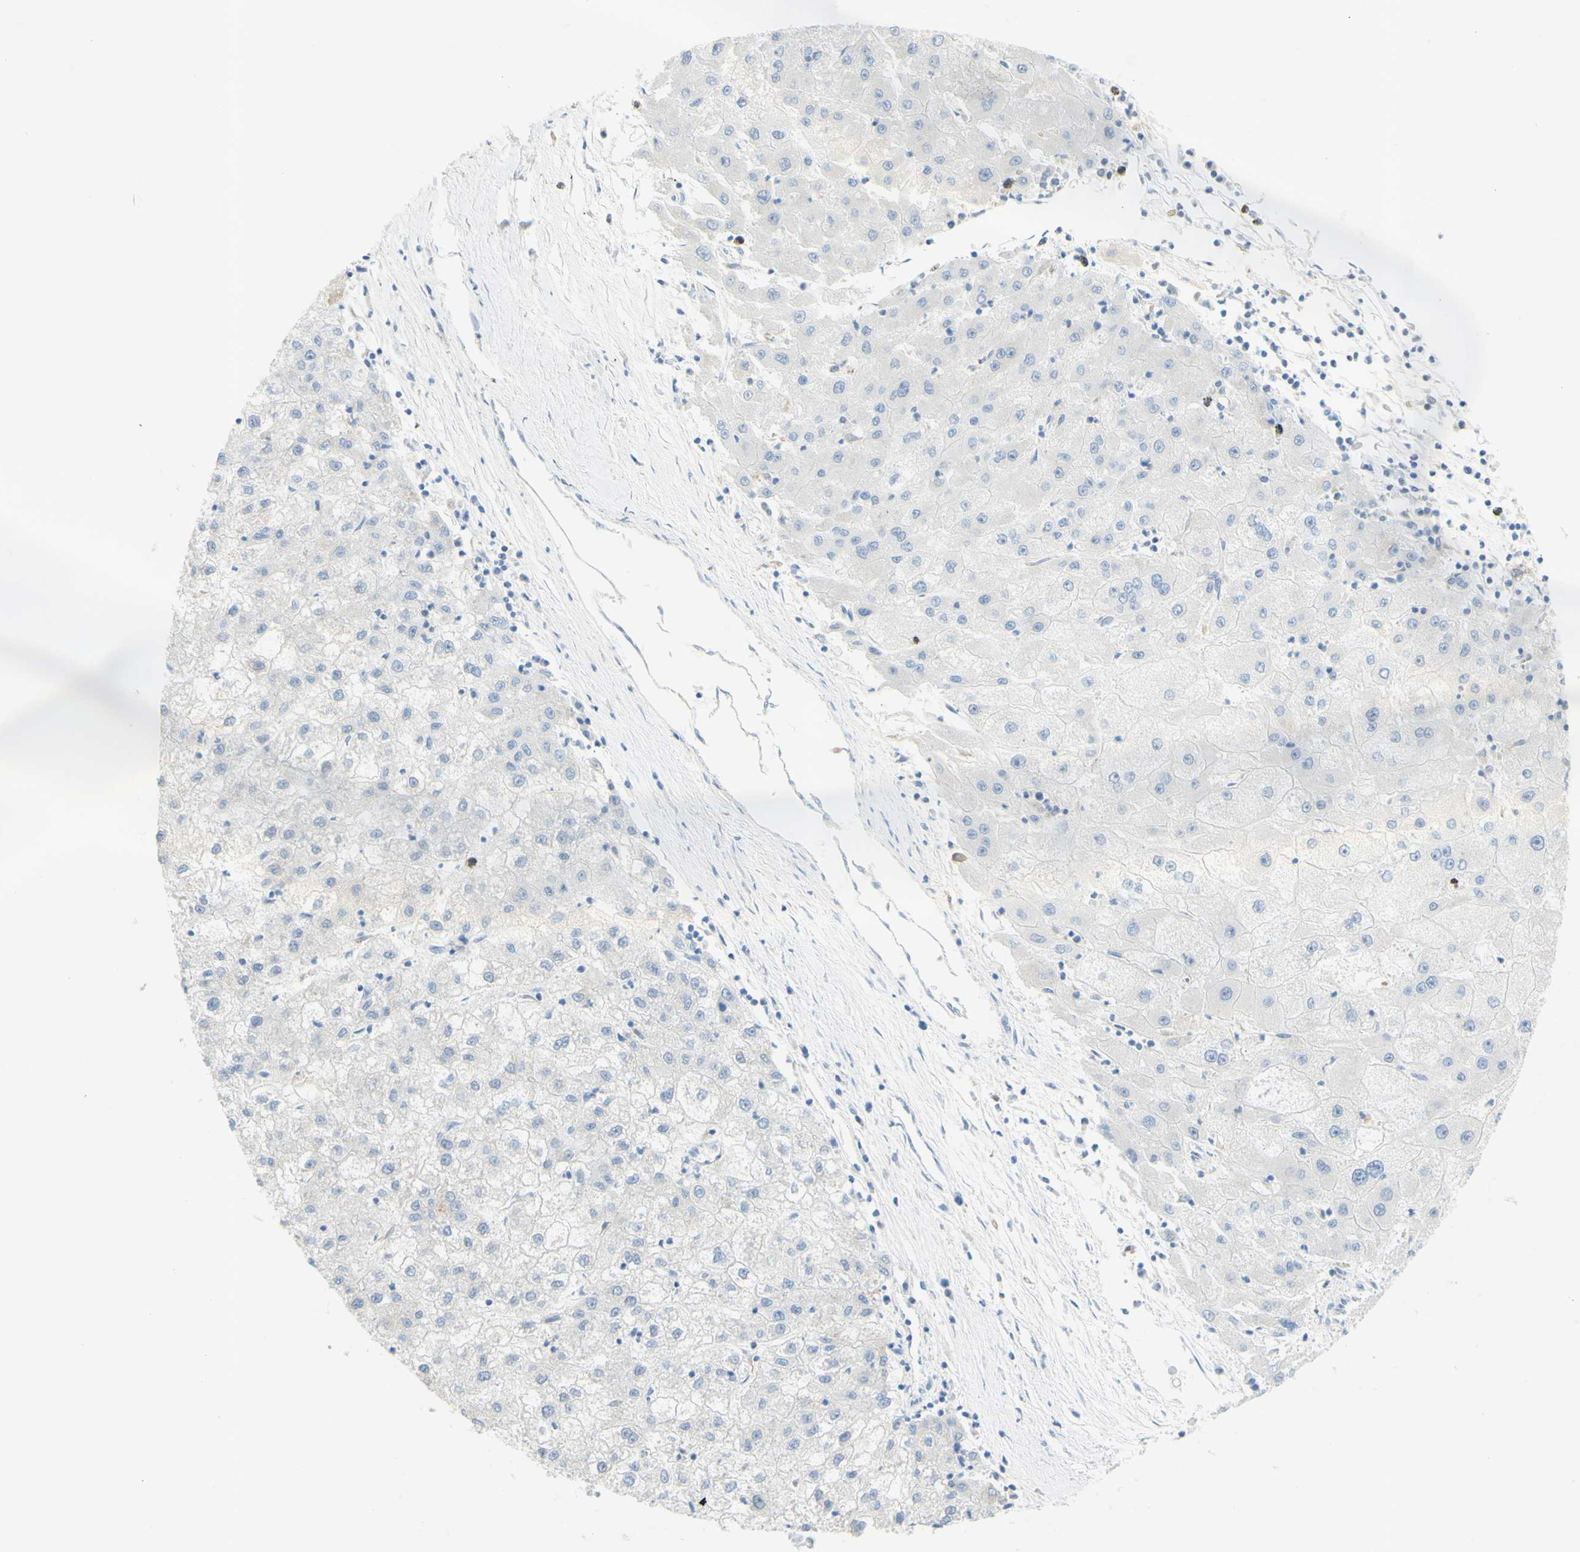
{"staining": {"intensity": "negative", "quantity": "none", "location": "none"}, "tissue": "liver cancer", "cell_type": "Tumor cells", "image_type": "cancer", "snomed": [{"axis": "morphology", "description": "Carcinoma, Hepatocellular, NOS"}, {"axis": "topography", "description": "Liver"}], "caption": "Tumor cells are negative for protein expression in human liver cancer. (Immunohistochemistry, brightfield microscopy, high magnification).", "gene": "TSPAN1", "patient": {"sex": "male", "age": 72}}